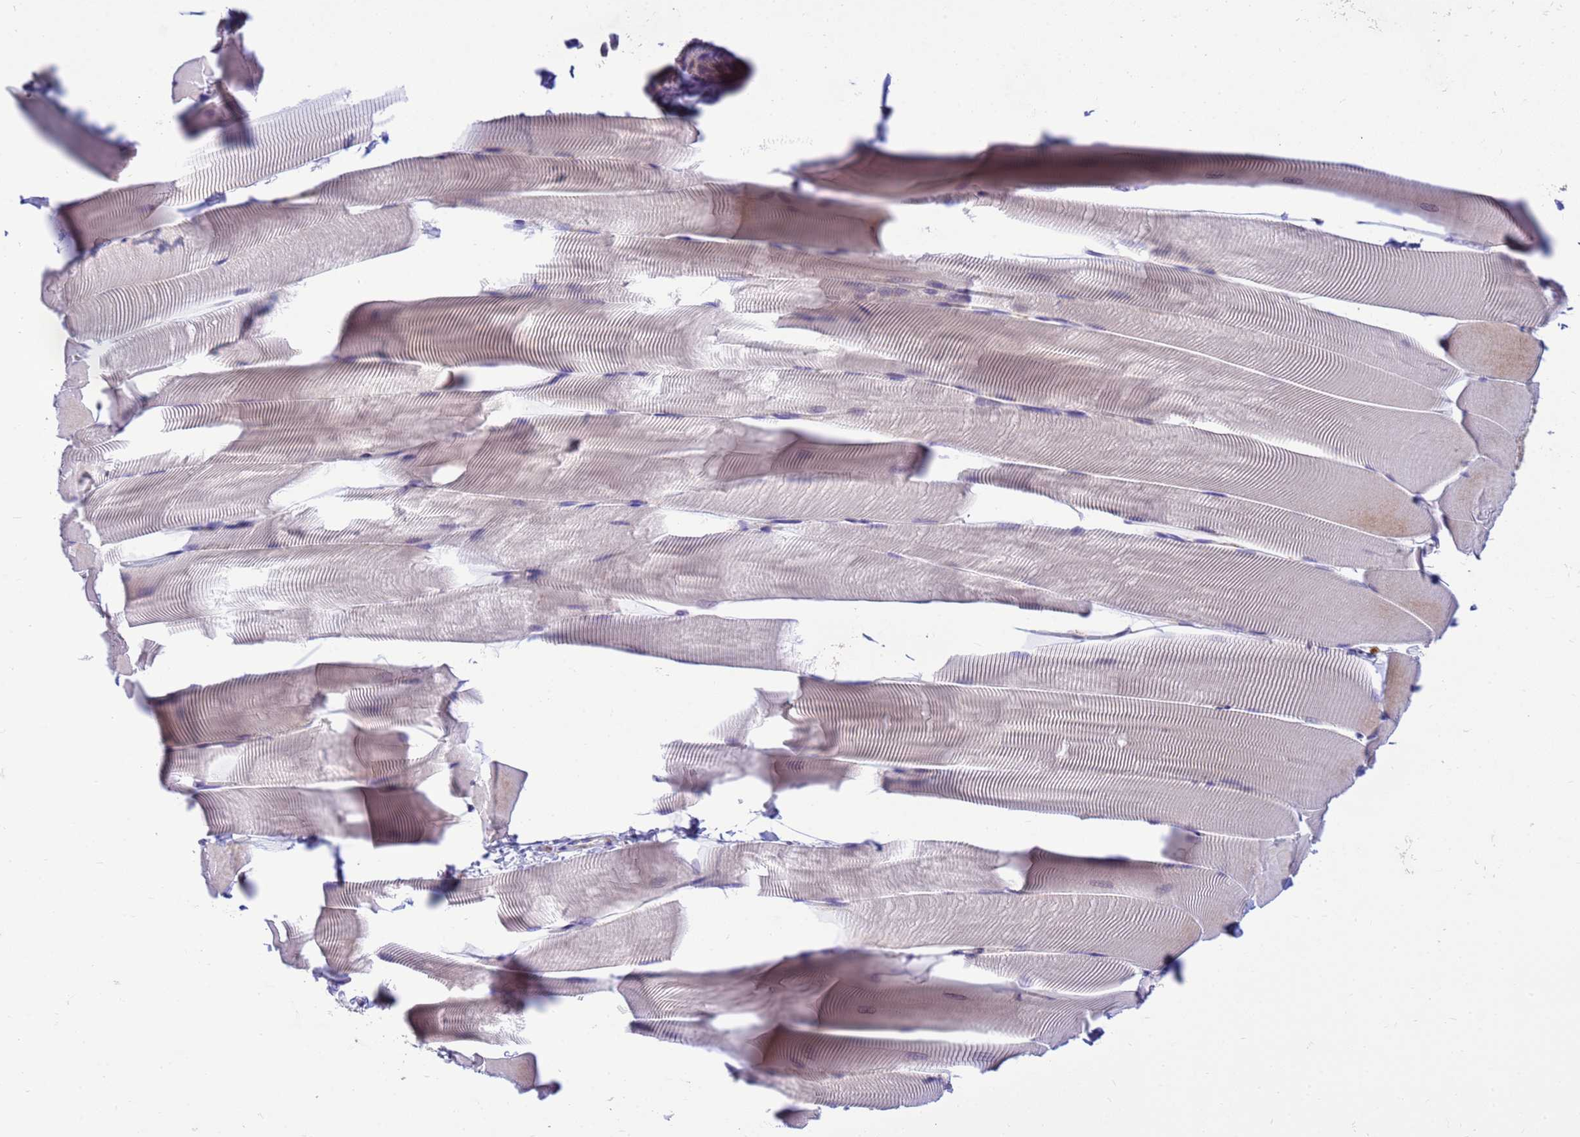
{"staining": {"intensity": "weak", "quantity": "25%-75%", "location": "cytoplasmic/membranous"}, "tissue": "skeletal muscle", "cell_type": "Myocytes", "image_type": "normal", "snomed": [{"axis": "morphology", "description": "Normal tissue, NOS"}, {"axis": "topography", "description": "Skeletal muscle"}], "caption": "A high-resolution image shows immunohistochemistry staining of benign skeletal muscle, which shows weak cytoplasmic/membranous positivity in approximately 25%-75% of myocytes.", "gene": "THAP5", "patient": {"sex": "male", "age": 25}}